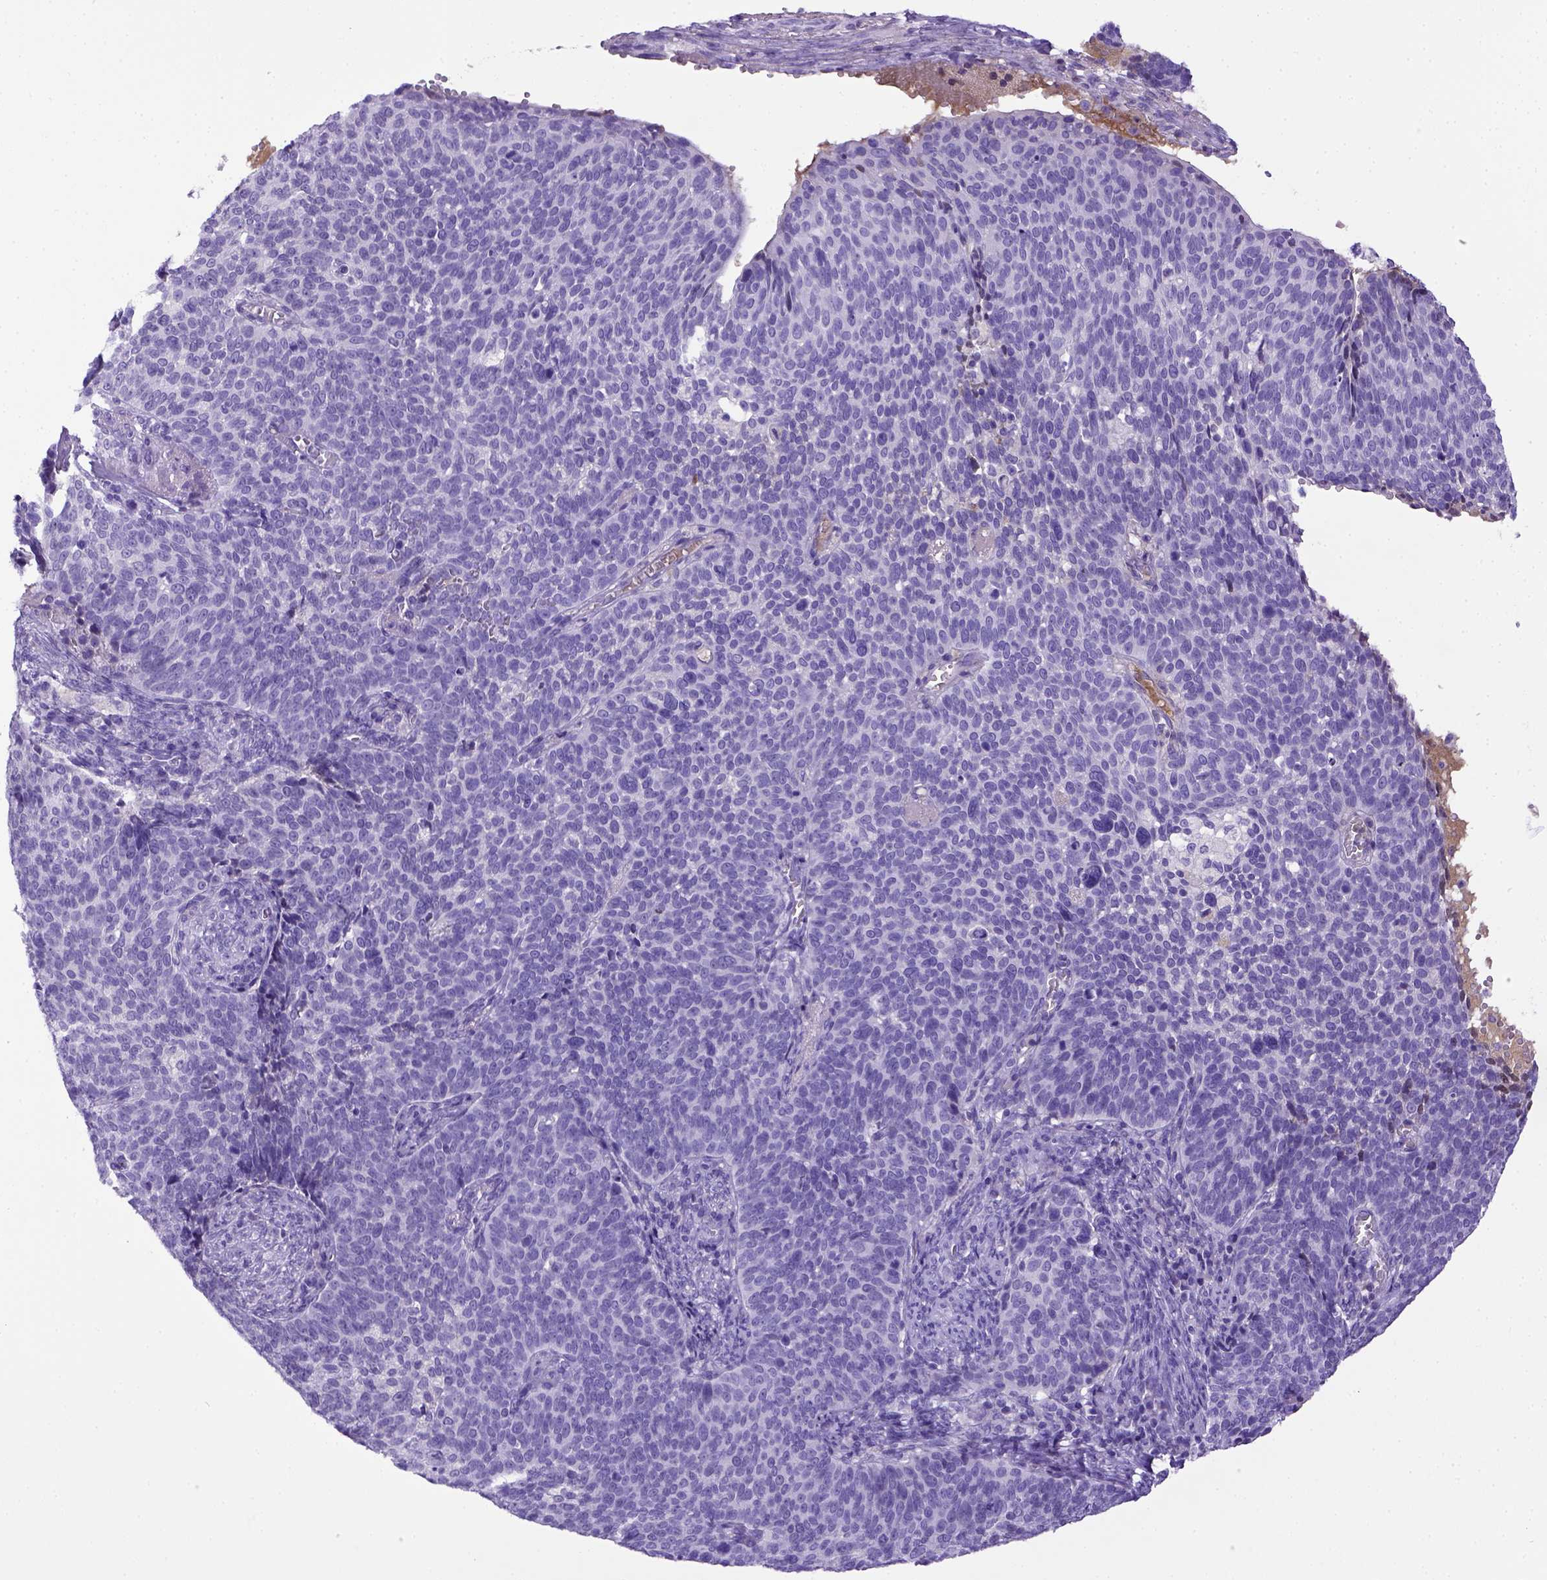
{"staining": {"intensity": "negative", "quantity": "none", "location": "none"}, "tissue": "cervical cancer", "cell_type": "Tumor cells", "image_type": "cancer", "snomed": [{"axis": "morphology", "description": "Normal tissue, NOS"}, {"axis": "morphology", "description": "Squamous cell carcinoma, NOS"}, {"axis": "topography", "description": "Cervix"}], "caption": "Tumor cells show no significant positivity in cervical cancer (squamous cell carcinoma).", "gene": "ITIH4", "patient": {"sex": "female", "age": 39}}